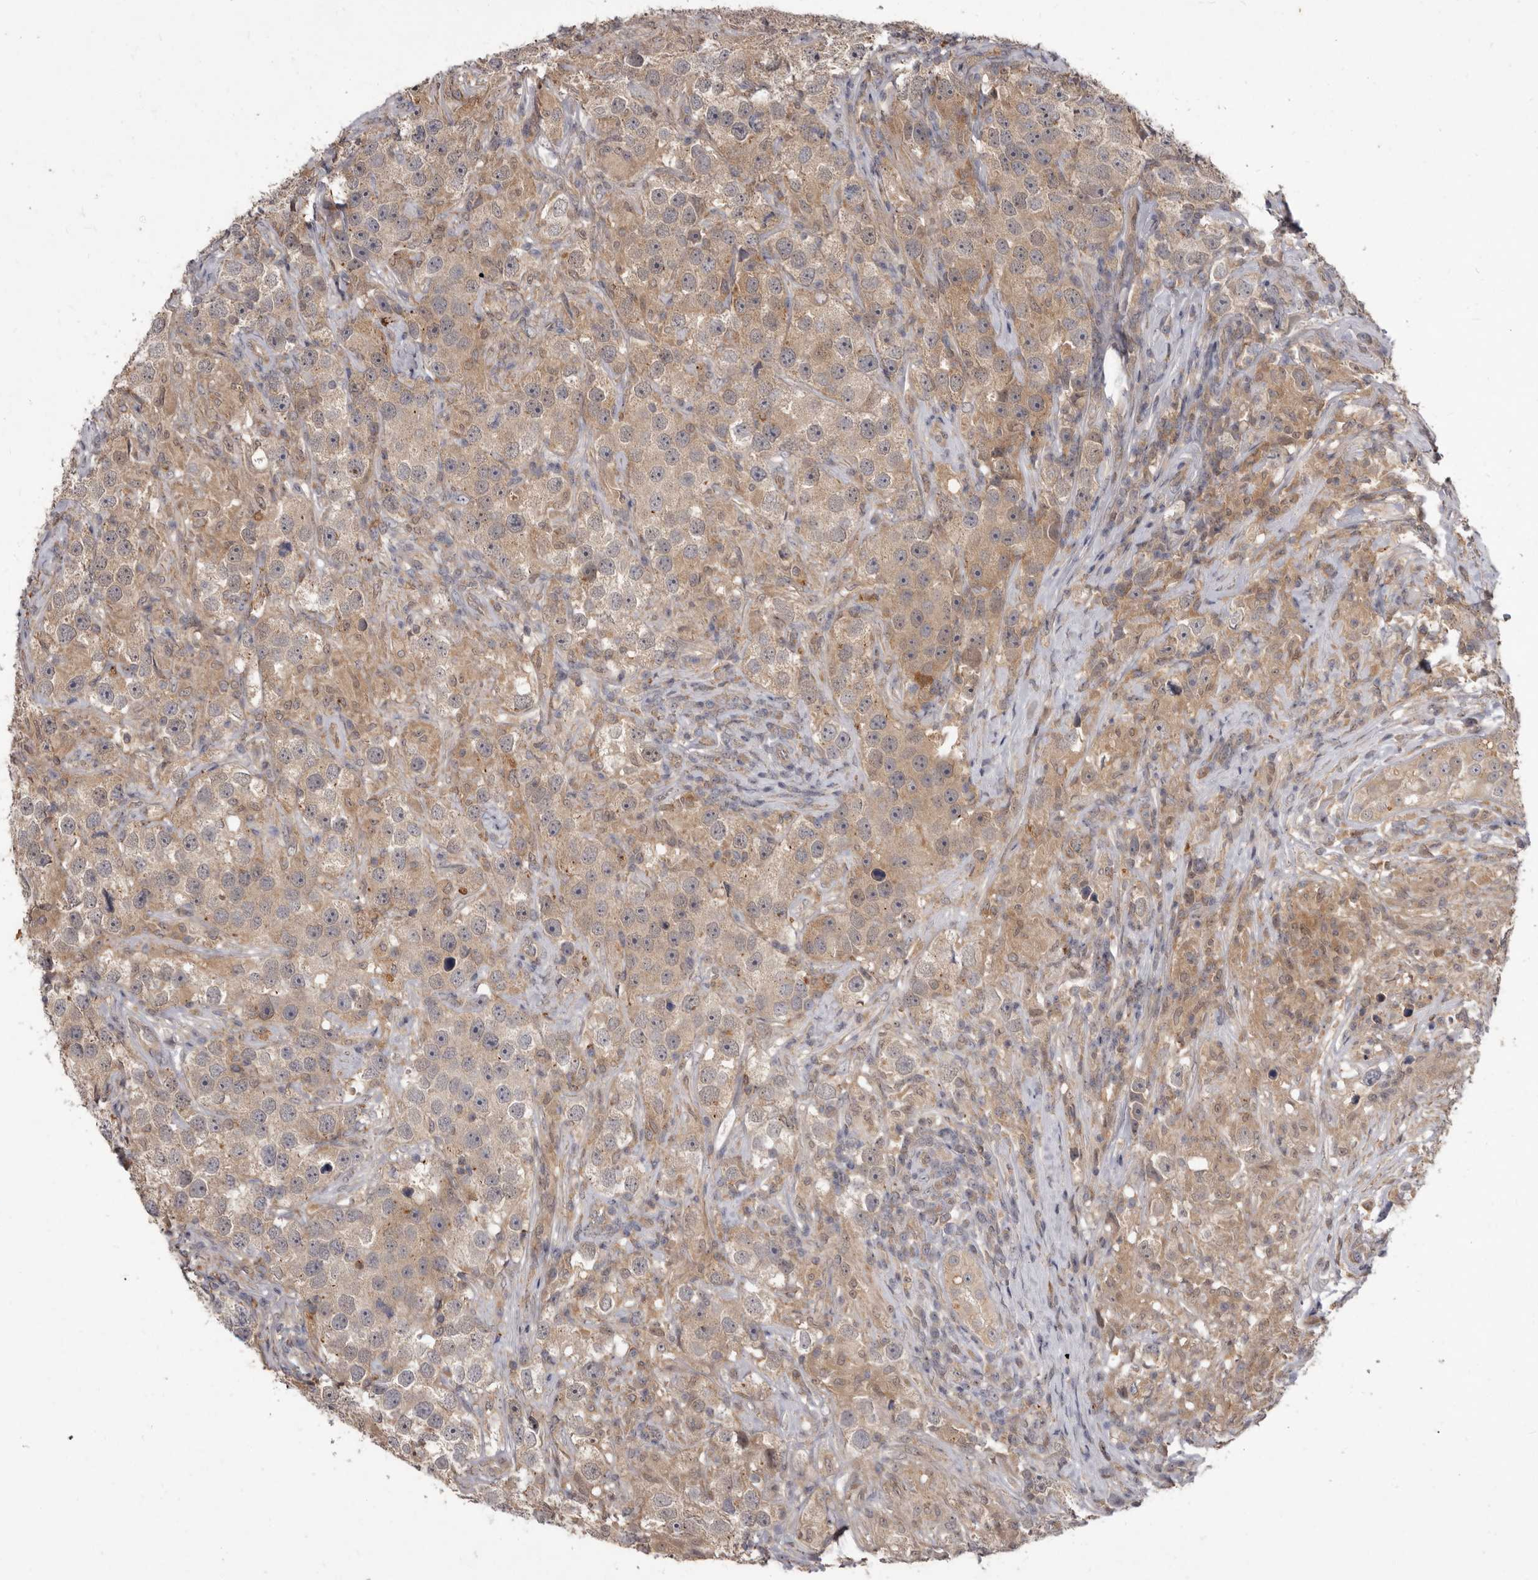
{"staining": {"intensity": "moderate", "quantity": ">75%", "location": "cytoplasmic/membranous"}, "tissue": "testis cancer", "cell_type": "Tumor cells", "image_type": "cancer", "snomed": [{"axis": "morphology", "description": "Seminoma, NOS"}, {"axis": "topography", "description": "Testis"}], "caption": "A photomicrograph showing moderate cytoplasmic/membranous expression in about >75% of tumor cells in testis seminoma, as visualized by brown immunohistochemical staining.", "gene": "ACLY", "patient": {"sex": "male", "age": 49}}